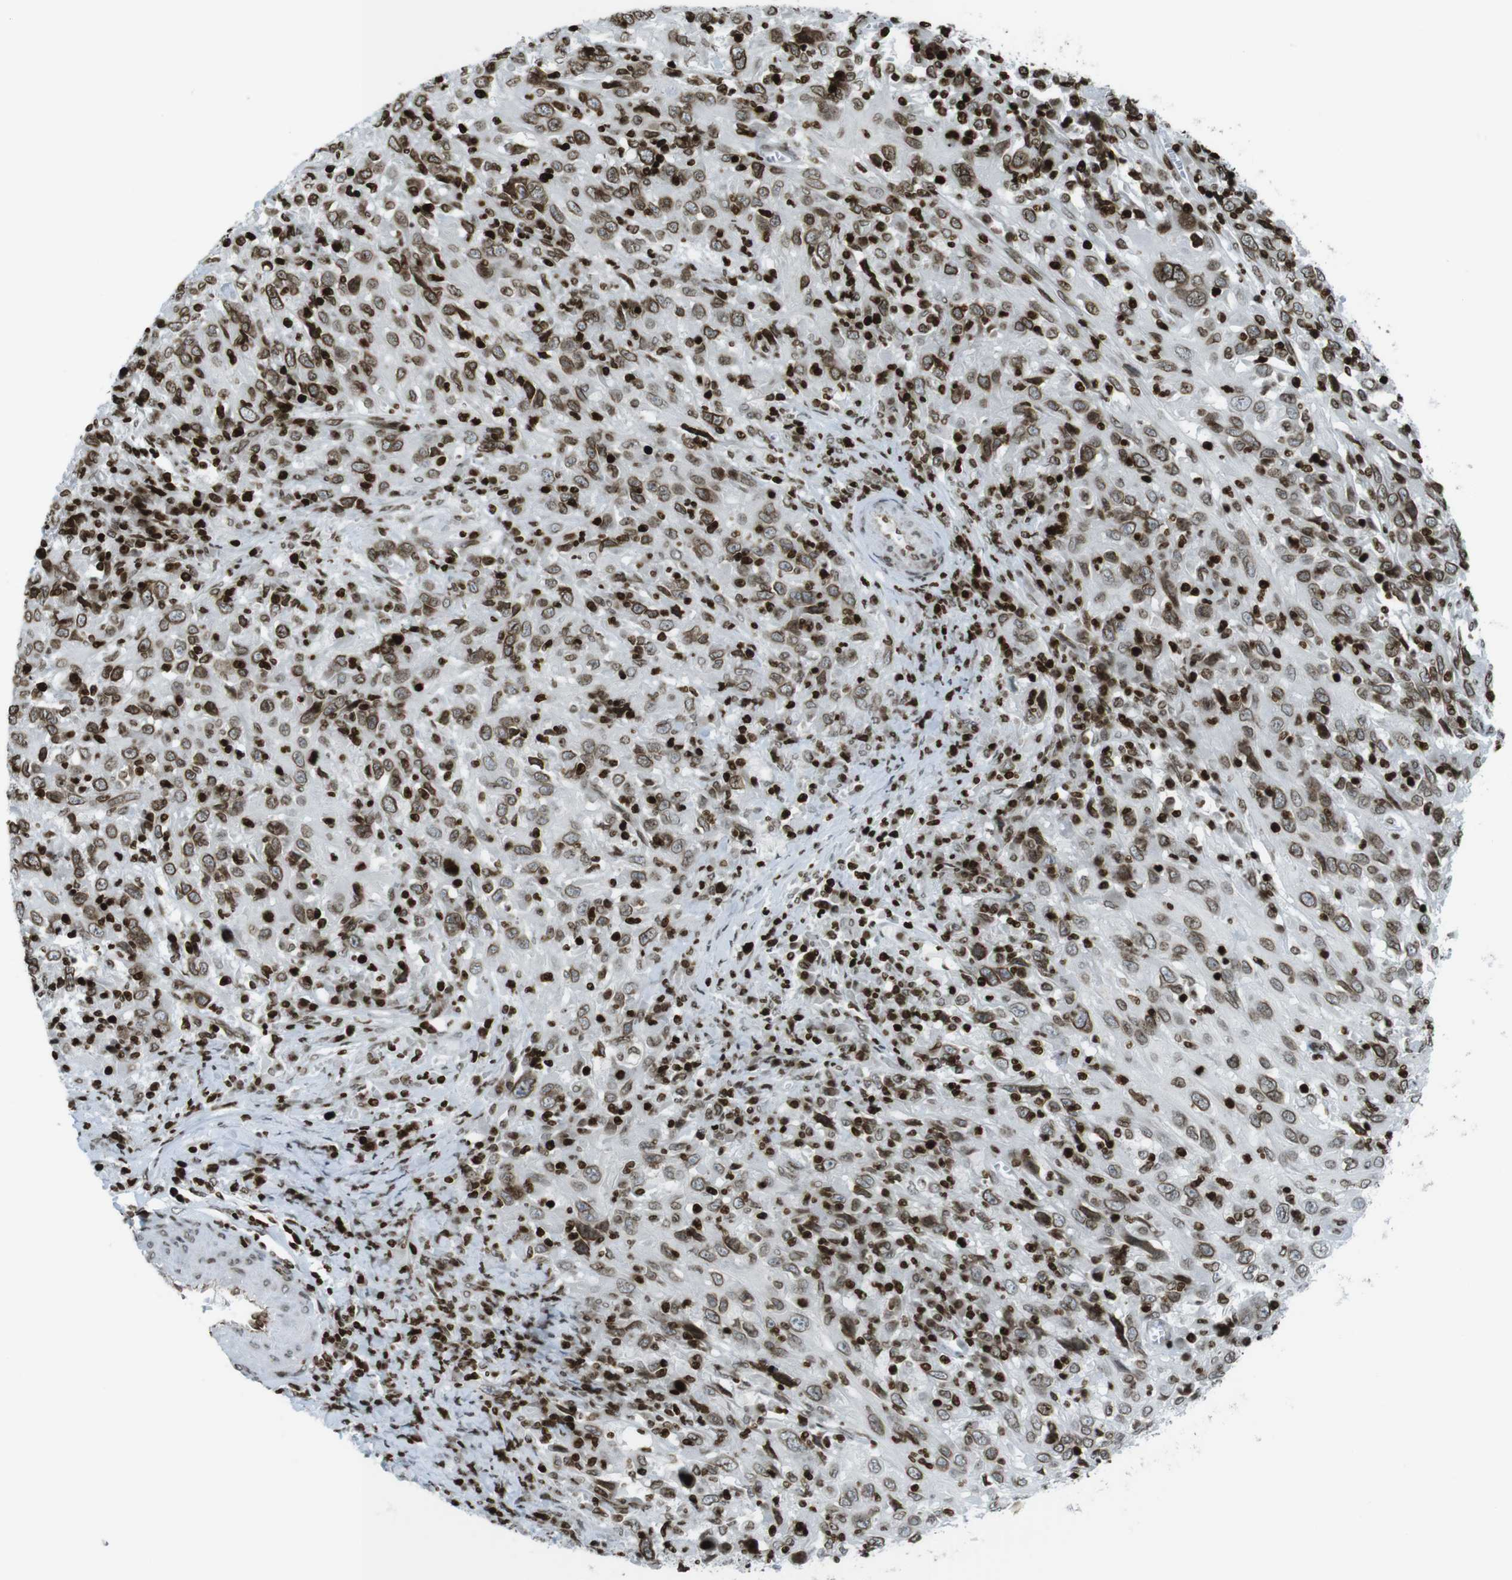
{"staining": {"intensity": "moderate", "quantity": ">75%", "location": "nuclear"}, "tissue": "cervical cancer", "cell_type": "Tumor cells", "image_type": "cancer", "snomed": [{"axis": "morphology", "description": "Squamous cell carcinoma, NOS"}, {"axis": "topography", "description": "Cervix"}], "caption": "Protein staining exhibits moderate nuclear staining in approximately >75% of tumor cells in cervical cancer (squamous cell carcinoma).", "gene": "H2AC8", "patient": {"sex": "female", "age": 46}}